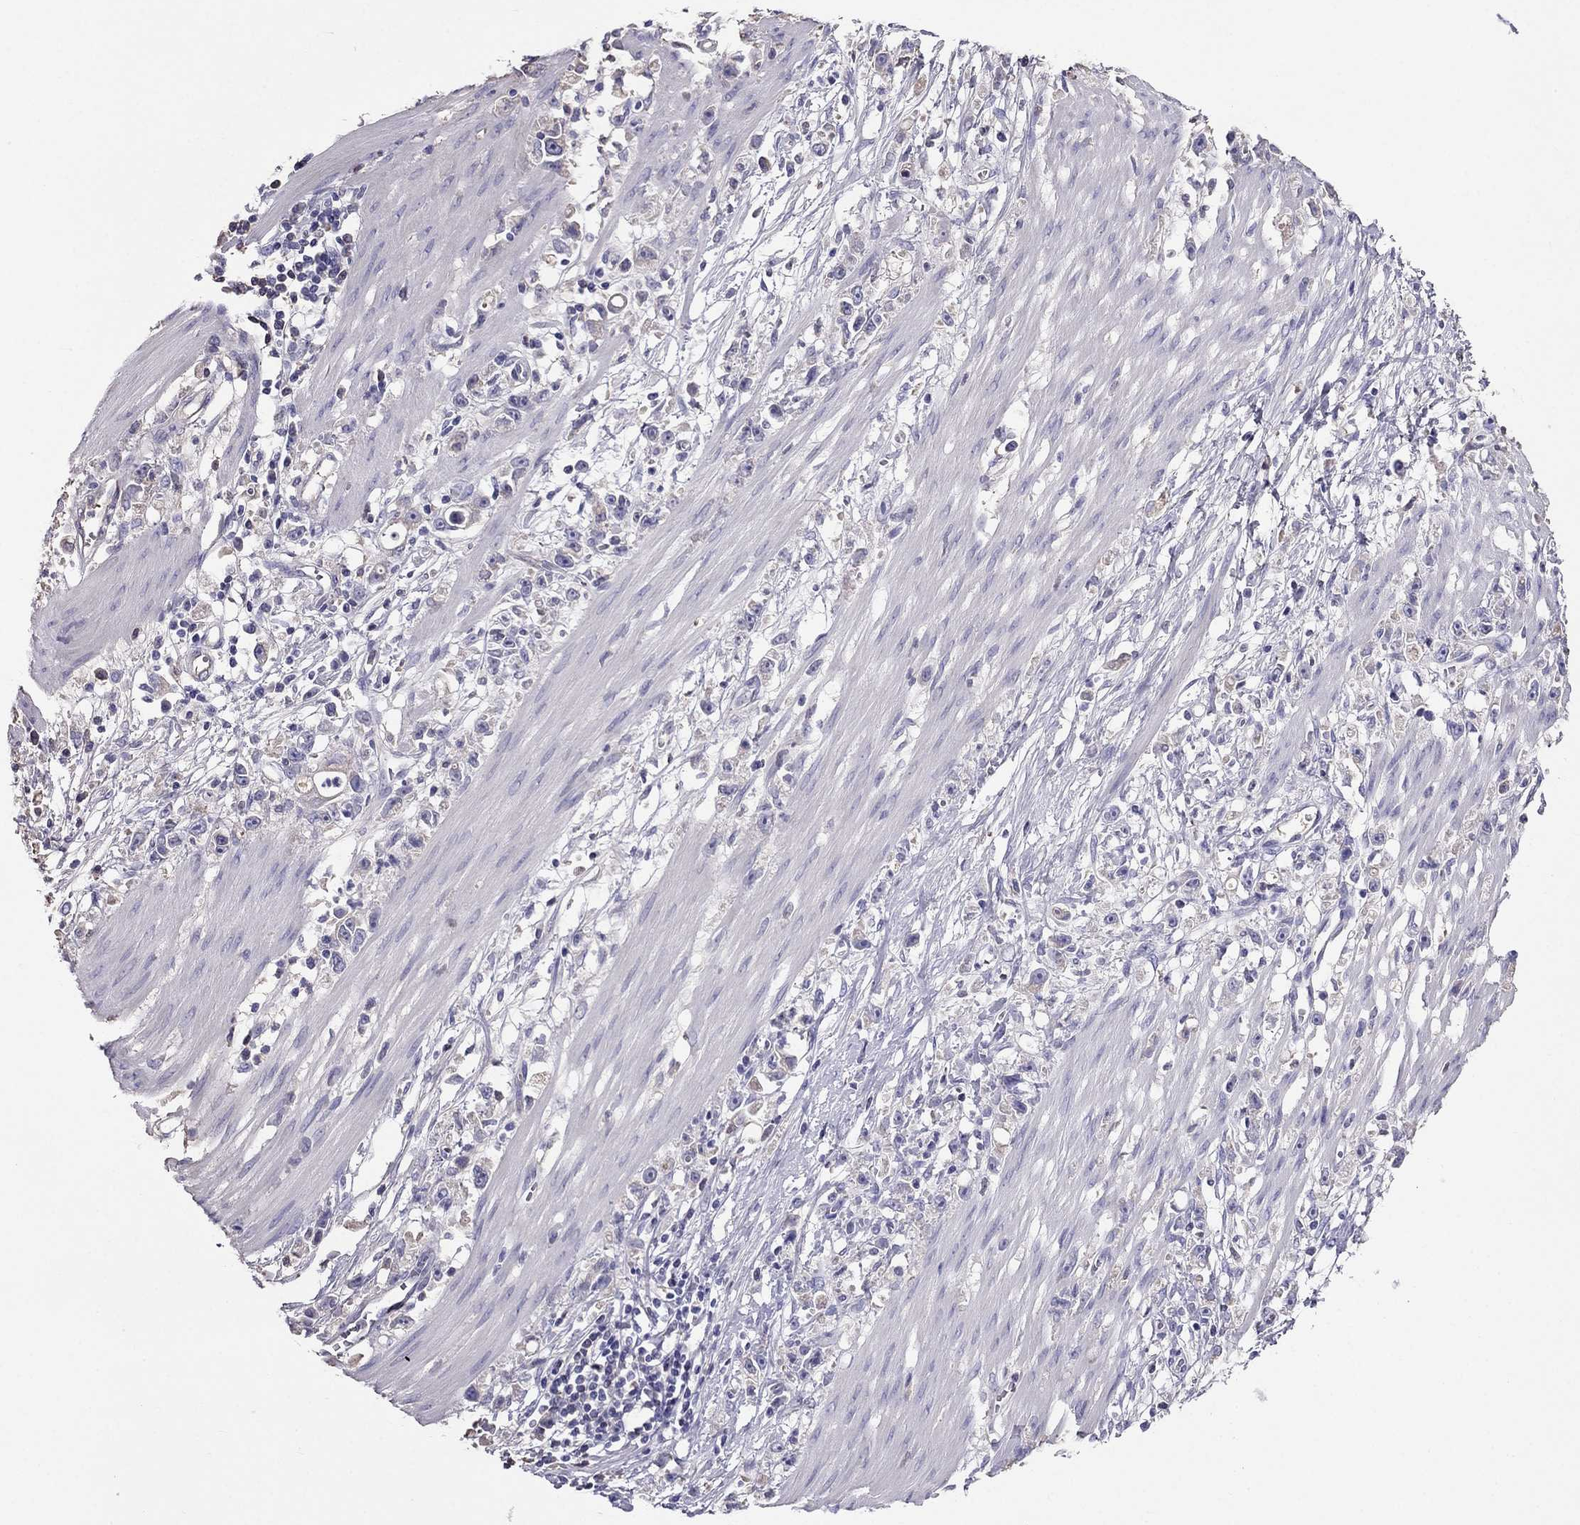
{"staining": {"intensity": "negative", "quantity": "none", "location": "none"}, "tissue": "stomach cancer", "cell_type": "Tumor cells", "image_type": "cancer", "snomed": [{"axis": "morphology", "description": "Adenocarcinoma, NOS"}, {"axis": "topography", "description": "Stomach"}], "caption": "Immunohistochemical staining of stomach adenocarcinoma displays no significant positivity in tumor cells. Nuclei are stained in blue.", "gene": "TBC1D21", "patient": {"sex": "female", "age": 59}}